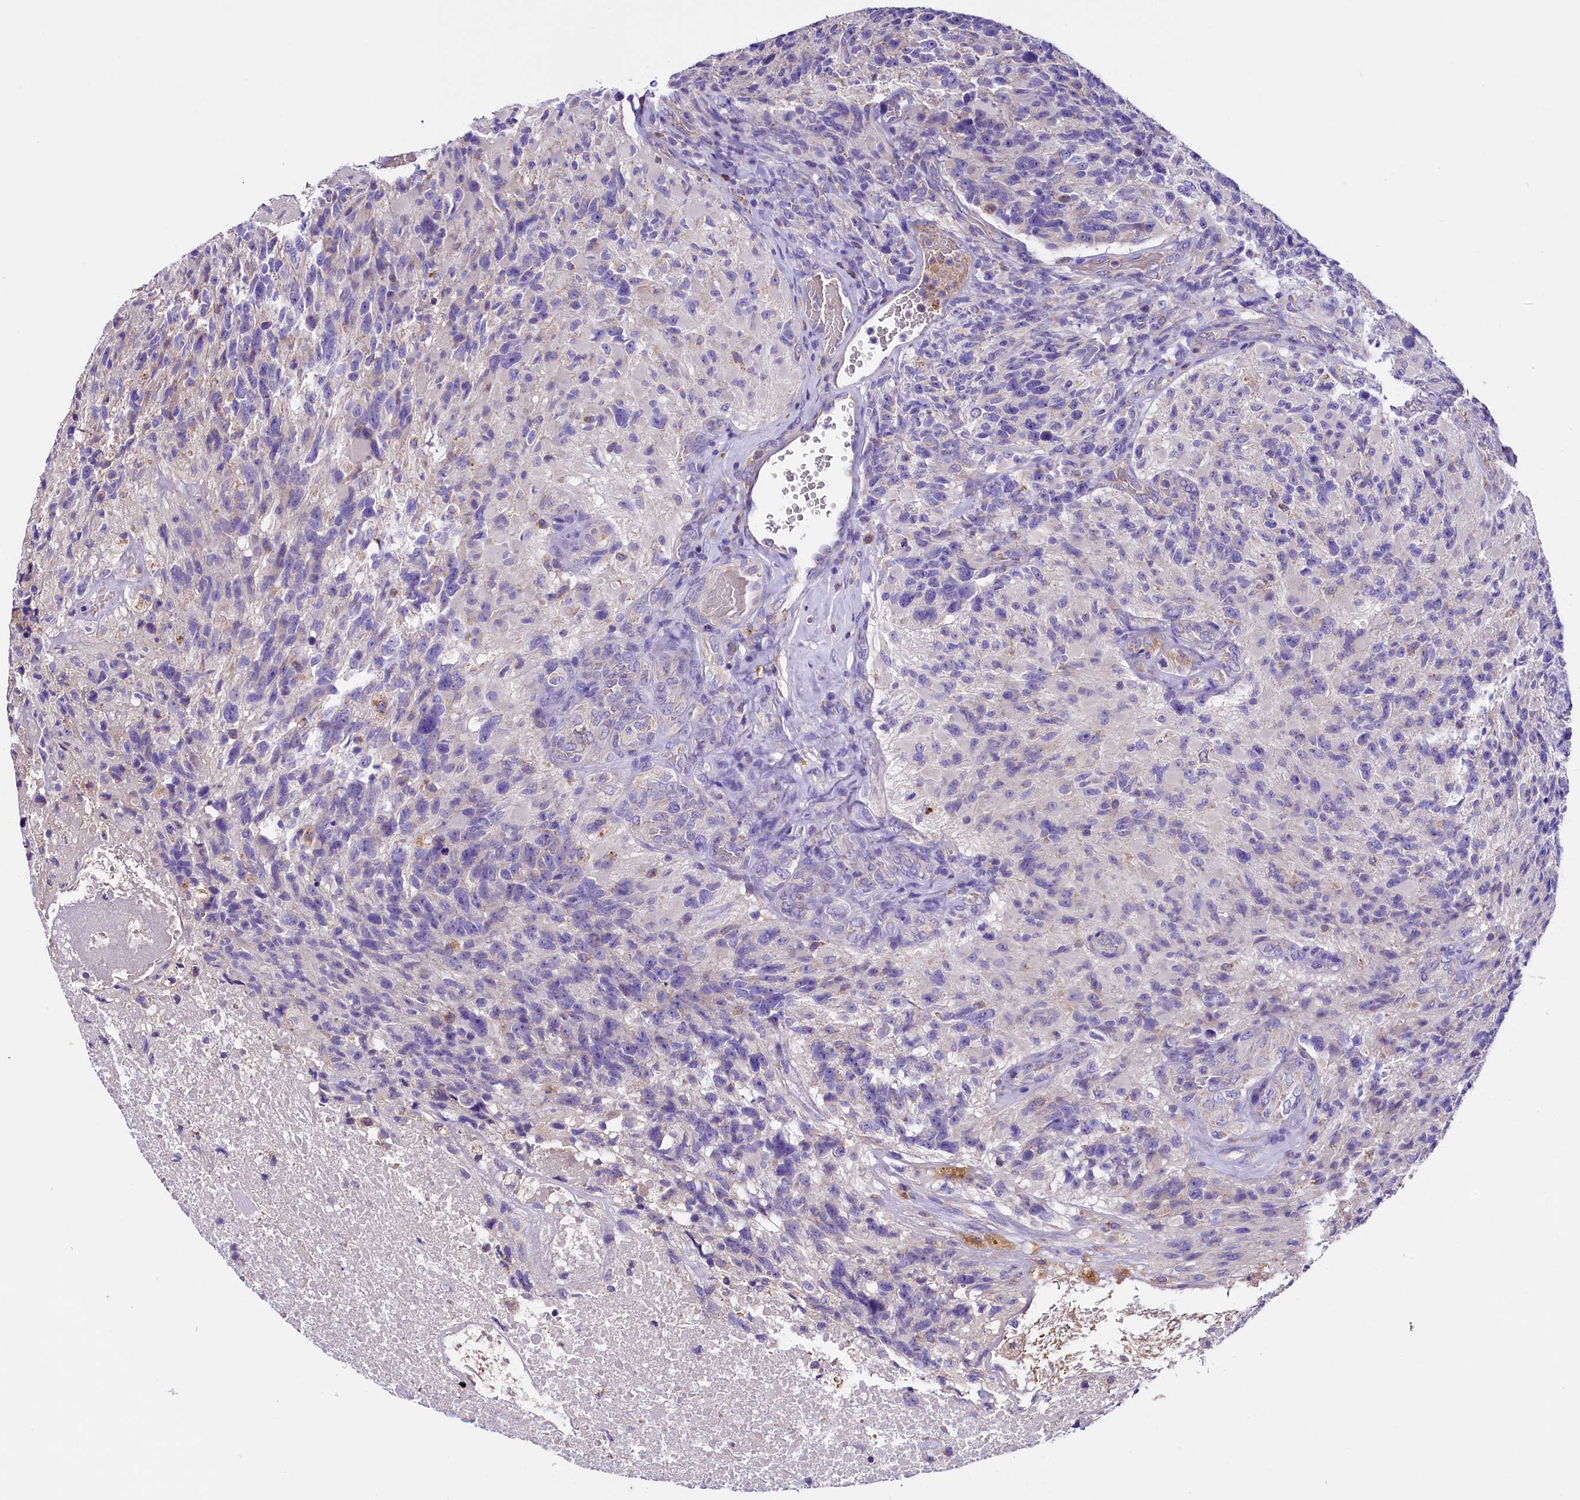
{"staining": {"intensity": "negative", "quantity": "none", "location": "none"}, "tissue": "glioma", "cell_type": "Tumor cells", "image_type": "cancer", "snomed": [{"axis": "morphology", "description": "Glioma, malignant, High grade"}, {"axis": "topography", "description": "Brain"}], "caption": "Immunohistochemistry of malignant glioma (high-grade) demonstrates no expression in tumor cells.", "gene": "SIX5", "patient": {"sex": "male", "age": 76}}